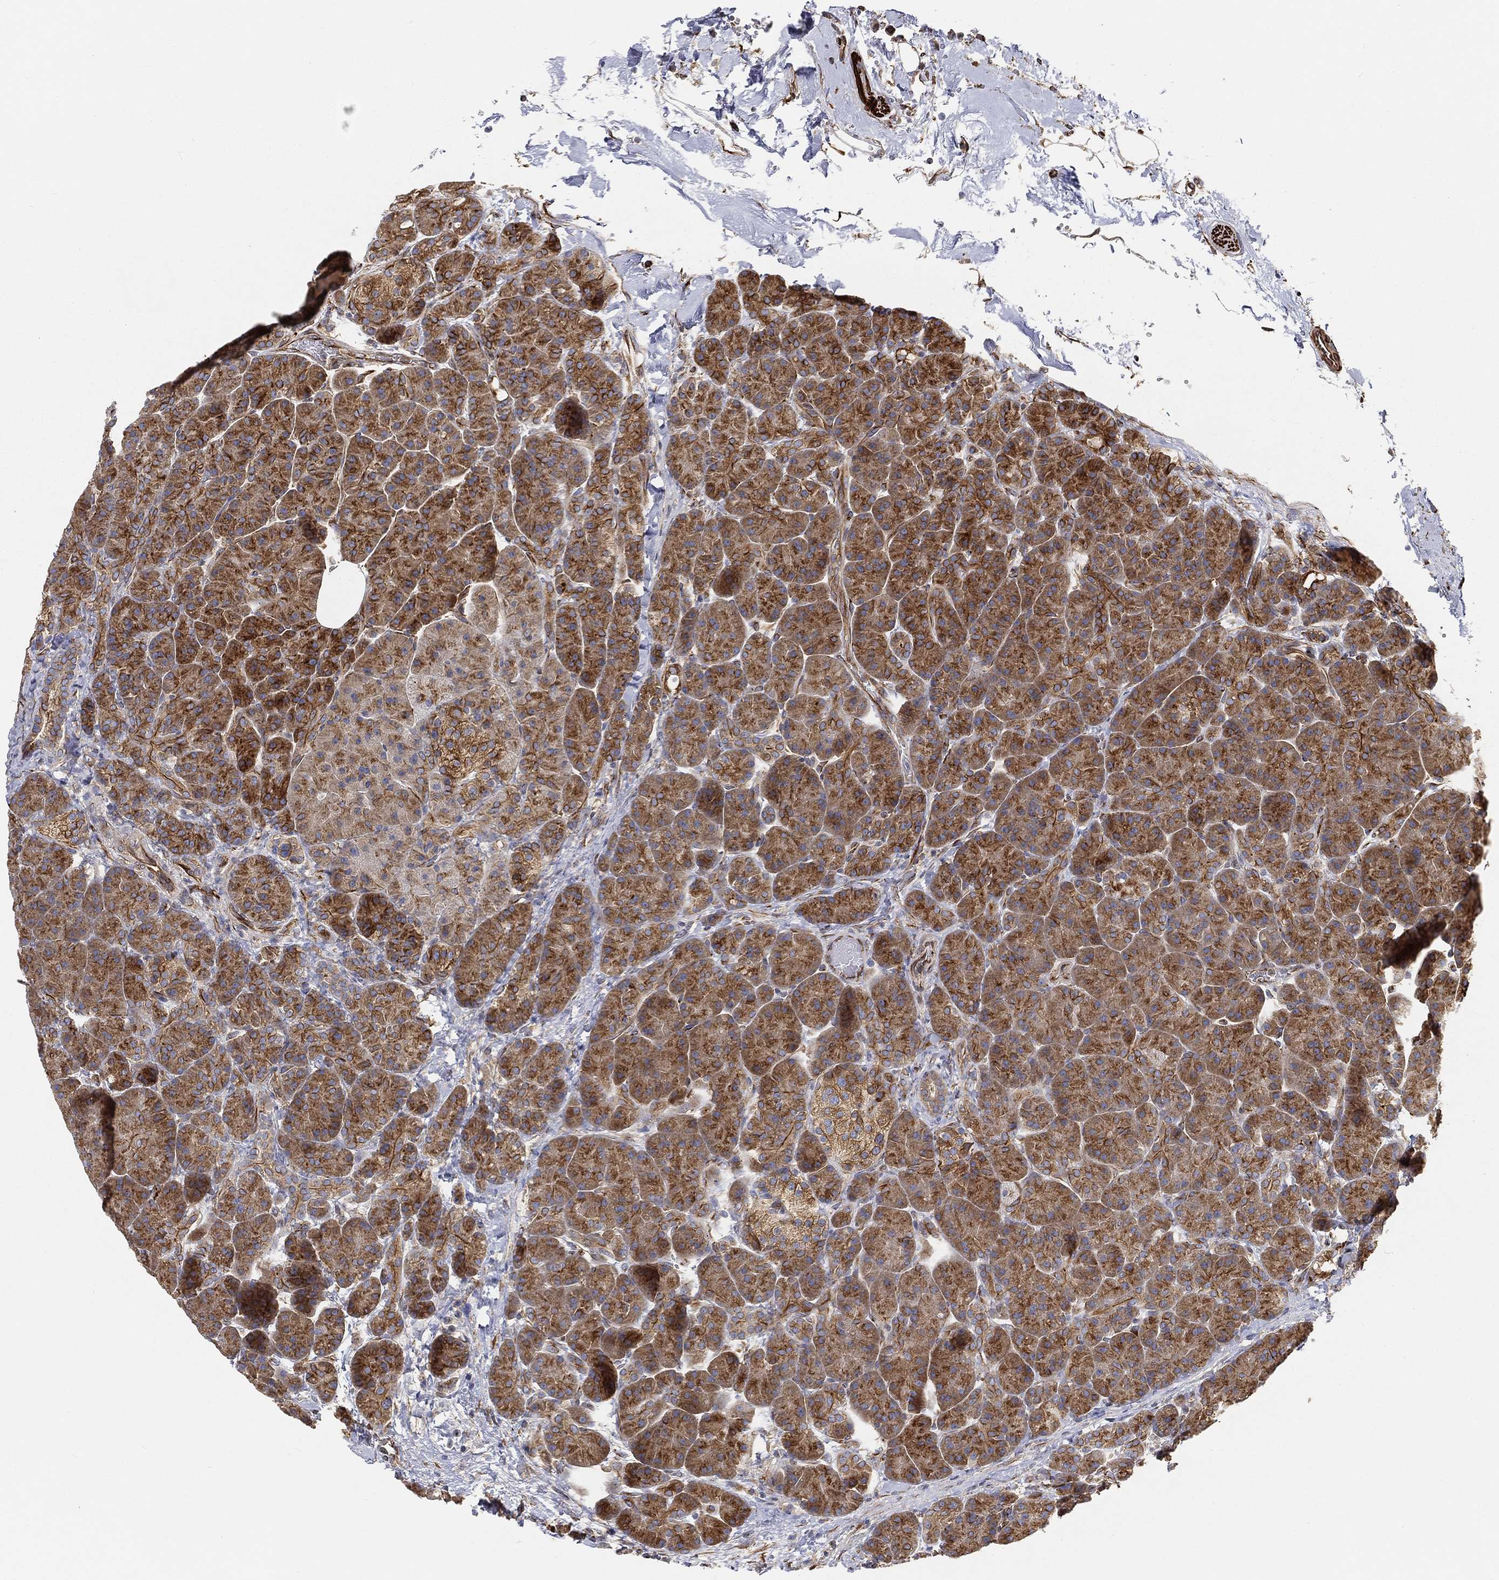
{"staining": {"intensity": "strong", "quantity": ">75%", "location": "cytoplasmic/membranous"}, "tissue": "pancreas", "cell_type": "Exocrine glandular cells", "image_type": "normal", "snomed": [{"axis": "morphology", "description": "Normal tissue, NOS"}, {"axis": "topography", "description": "Pancreas"}], "caption": "Brown immunohistochemical staining in unremarkable human pancreas shows strong cytoplasmic/membranous positivity in approximately >75% of exocrine glandular cells.", "gene": "TMEM25", "patient": {"sex": "female", "age": 63}}